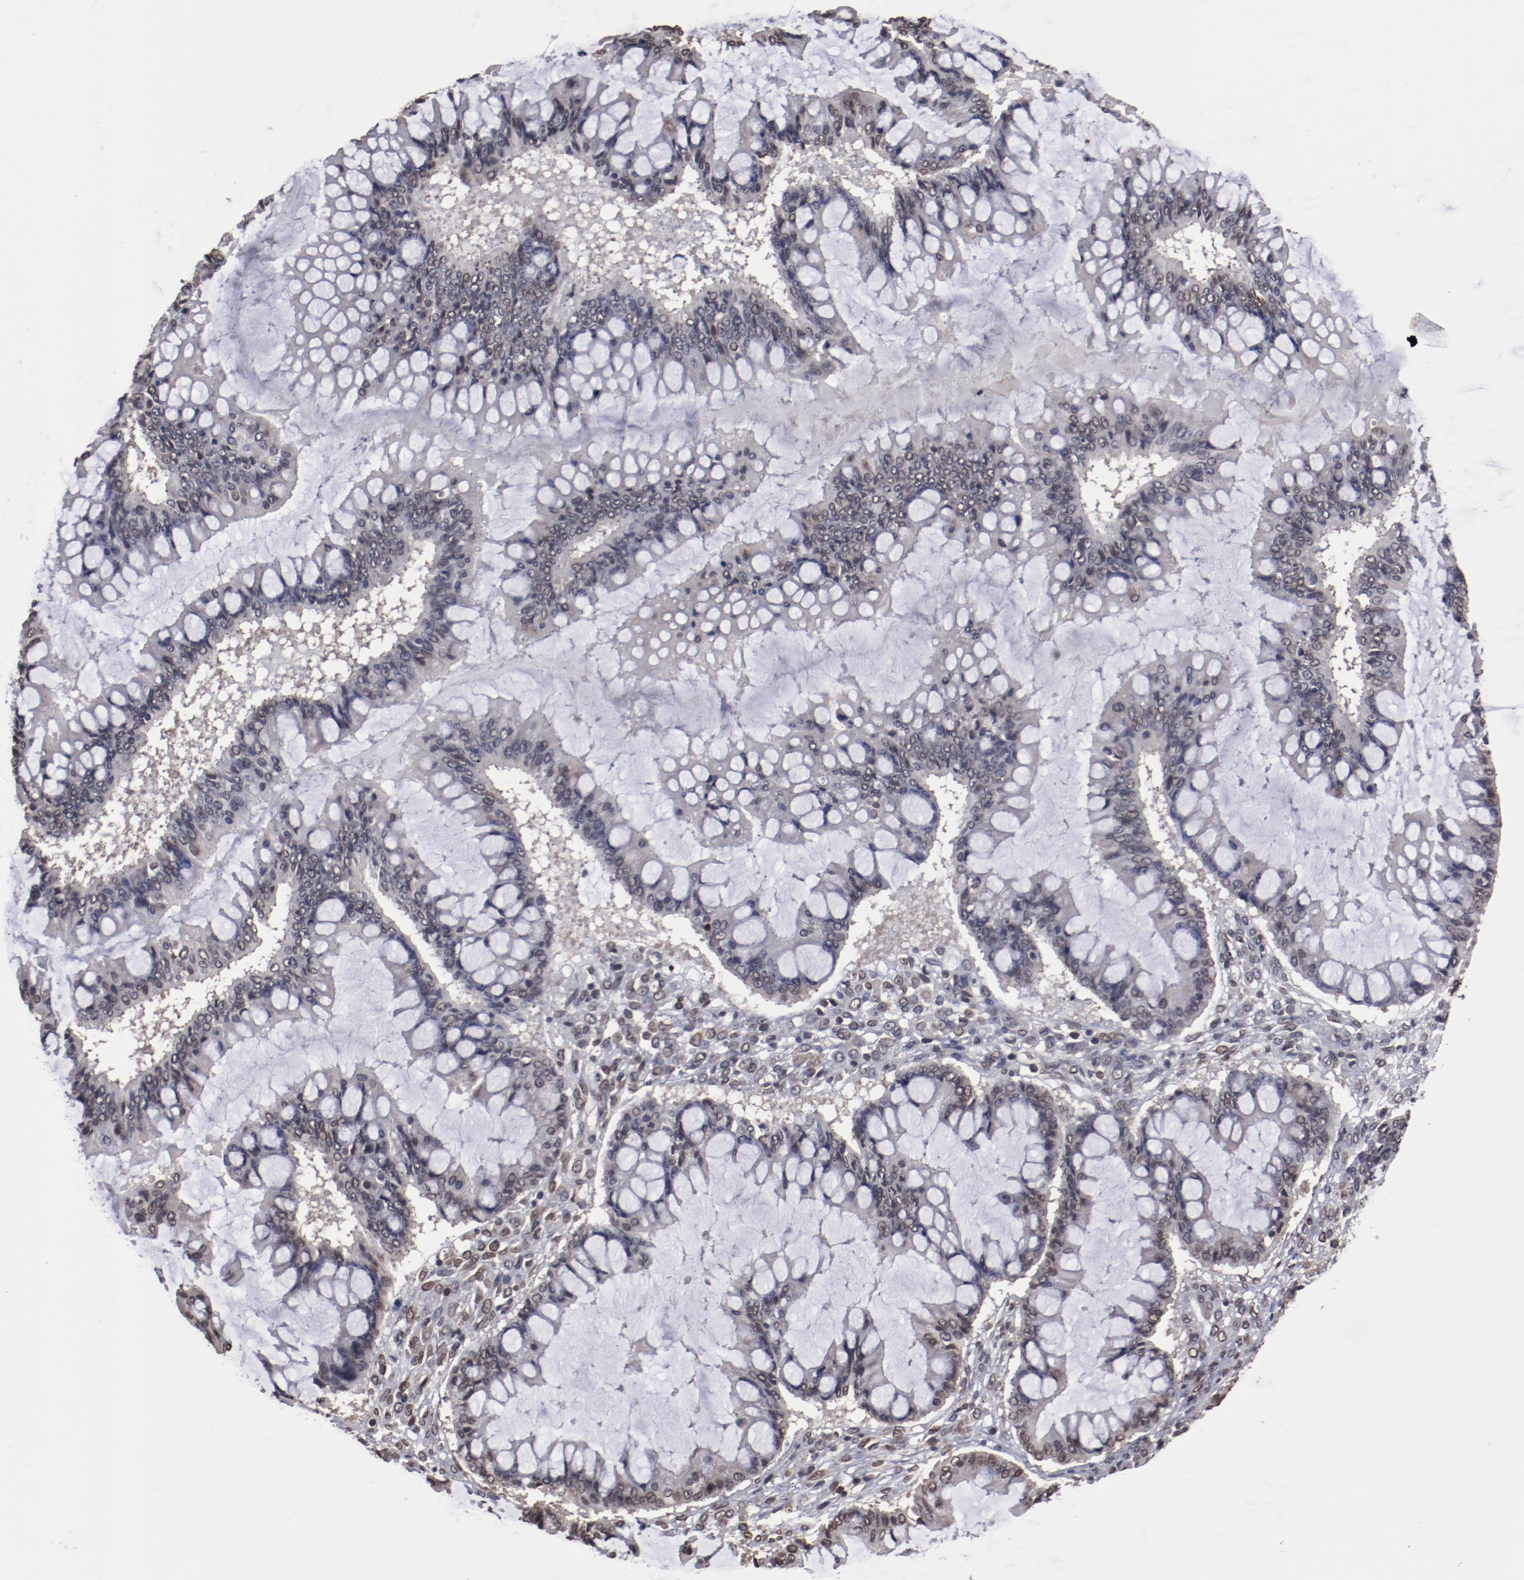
{"staining": {"intensity": "weak", "quantity": ">75%", "location": "nuclear"}, "tissue": "ovarian cancer", "cell_type": "Tumor cells", "image_type": "cancer", "snomed": [{"axis": "morphology", "description": "Cystadenocarcinoma, mucinous, NOS"}, {"axis": "topography", "description": "Ovary"}], "caption": "Ovarian cancer (mucinous cystadenocarcinoma) stained for a protein (brown) exhibits weak nuclear positive expression in about >75% of tumor cells.", "gene": "AKT1", "patient": {"sex": "female", "age": 73}}